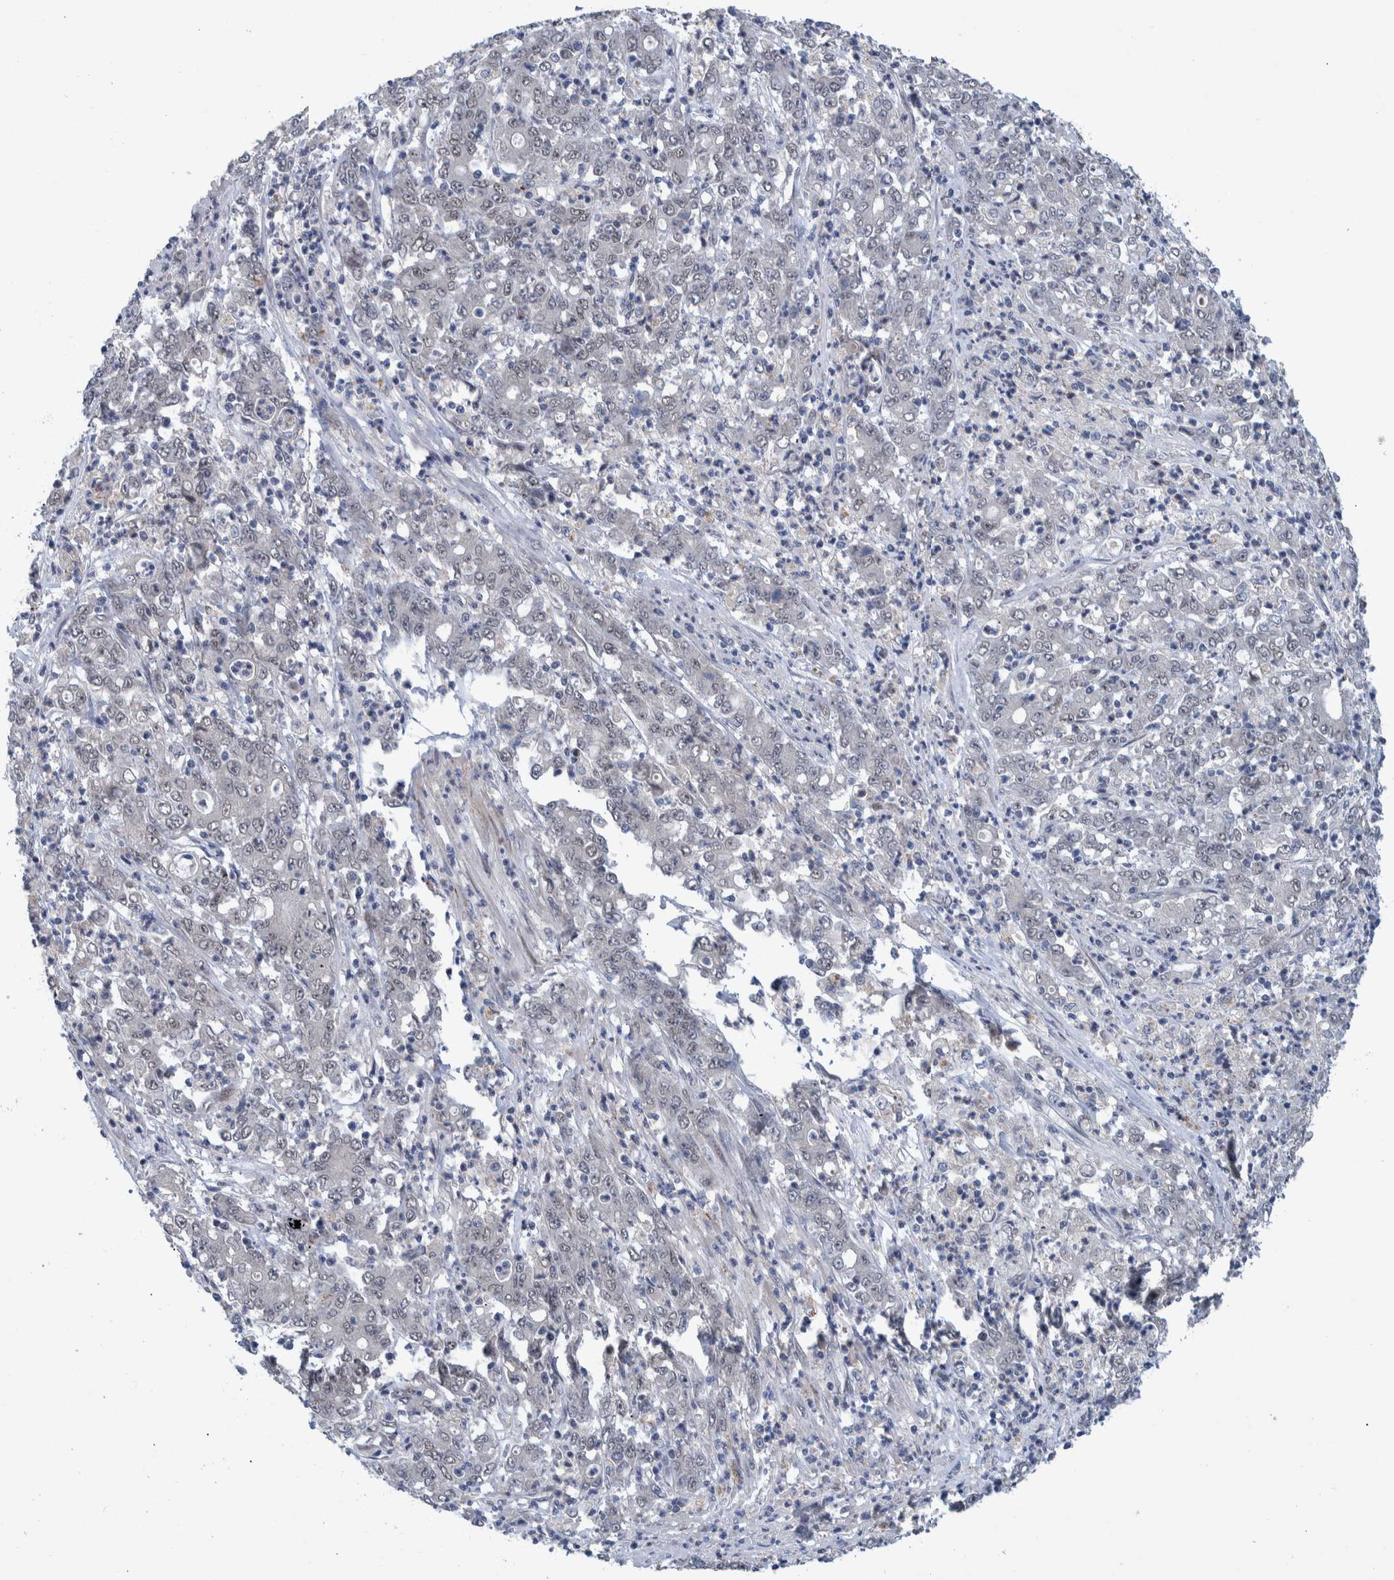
{"staining": {"intensity": "negative", "quantity": "none", "location": "none"}, "tissue": "stomach cancer", "cell_type": "Tumor cells", "image_type": "cancer", "snomed": [{"axis": "morphology", "description": "Adenocarcinoma, NOS"}, {"axis": "topography", "description": "Stomach, lower"}], "caption": "IHC micrograph of neoplastic tissue: human stomach cancer stained with DAB (3,3'-diaminobenzidine) displays no significant protein expression in tumor cells.", "gene": "ESRP1", "patient": {"sex": "female", "age": 71}}